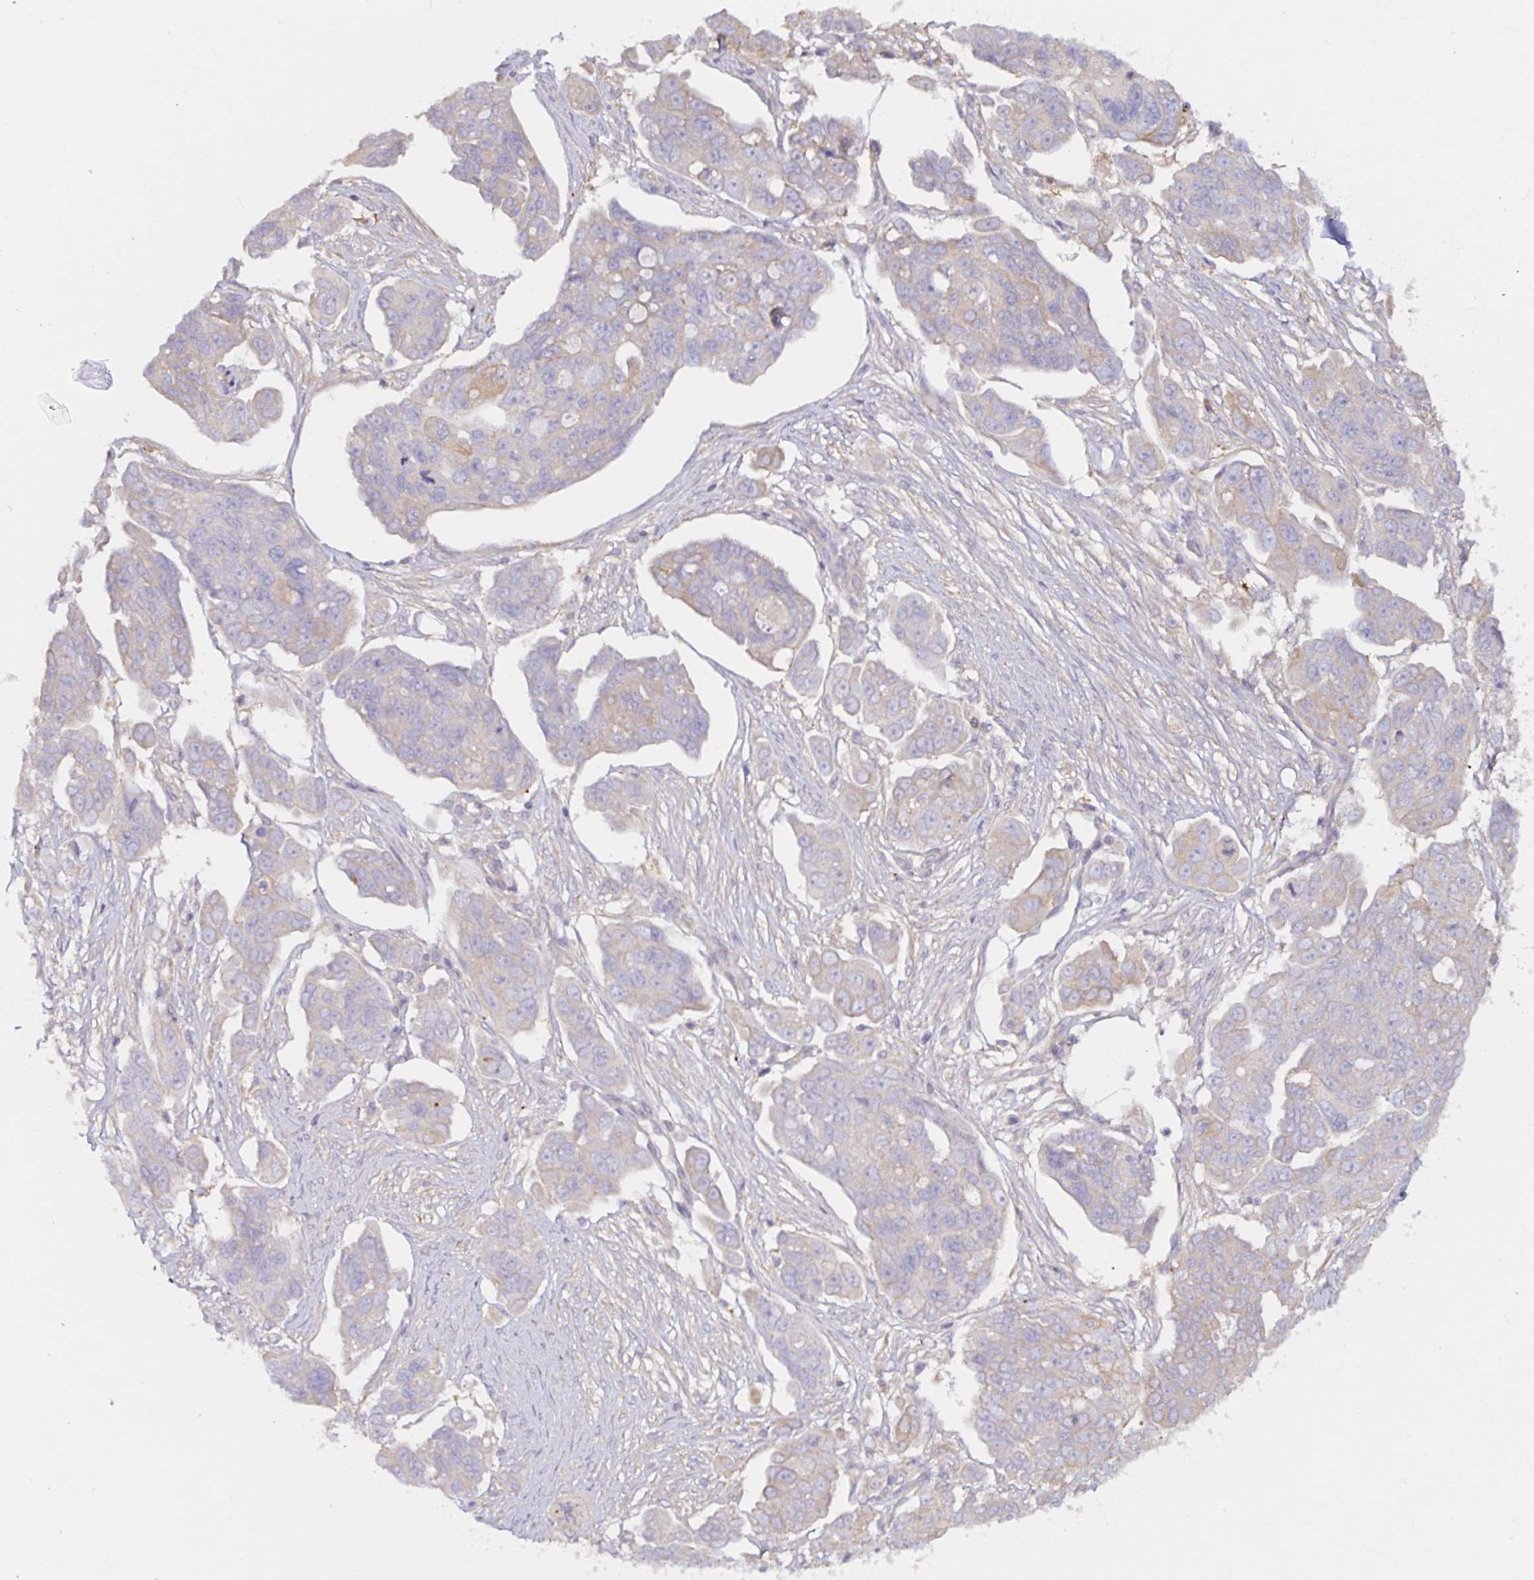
{"staining": {"intensity": "moderate", "quantity": "<25%", "location": "cytoplasmic/membranous"}, "tissue": "ovarian cancer", "cell_type": "Tumor cells", "image_type": "cancer", "snomed": [{"axis": "morphology", "description": "Carcinoma, endometroid"}, {"axis": "topography", "description": "Ovary"}], "caption": "Protein positivity by immunohistochemistry (IHC) displays moderate cytoplasmic/membranous positivity in about <25% of tumor cells in ovarian endometroid carcinoma.", "gene": "RSRP1", "patient": {"sex": "female", "age": 70}}